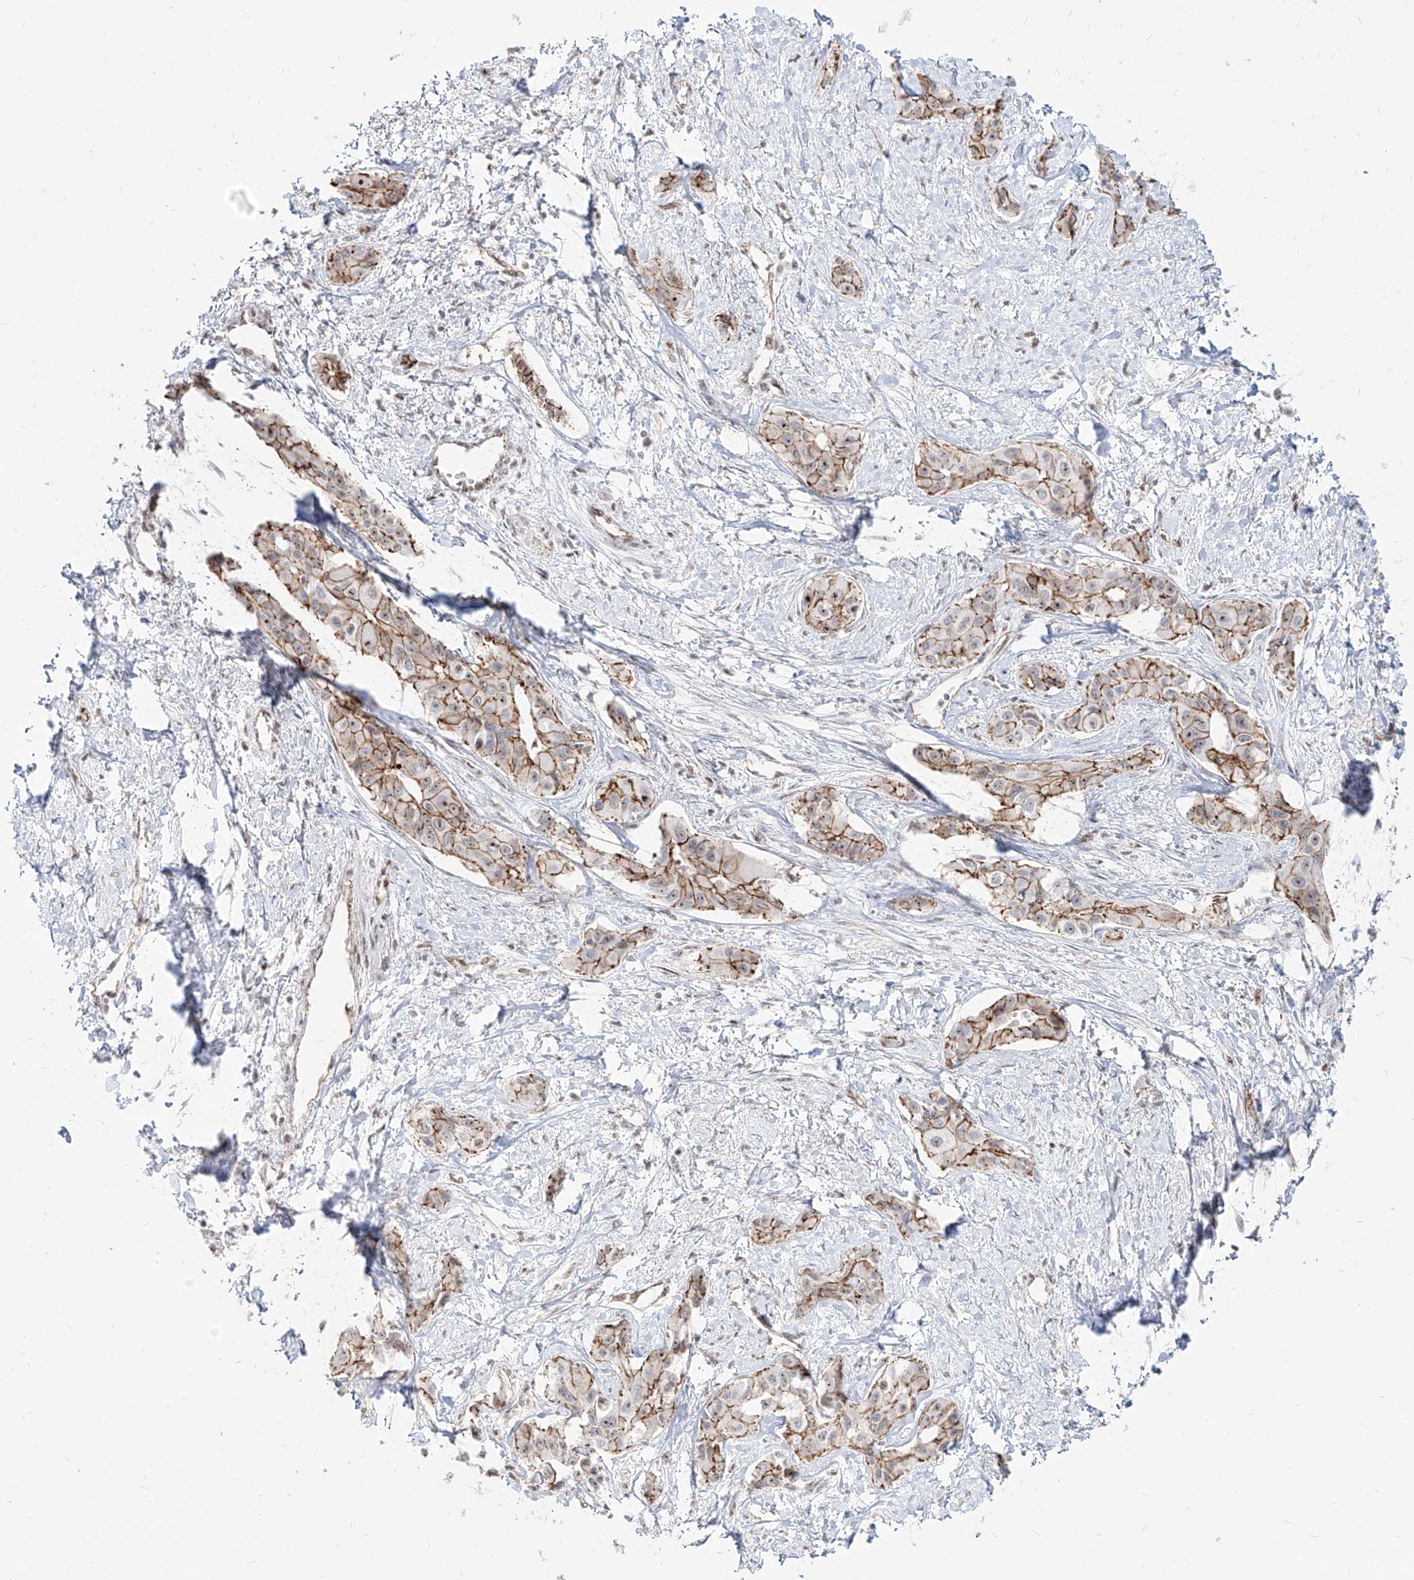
{"staining": {"intensity": "strong", "quantity": "25%-75%", "location": "cytoplasmic/membranous,nuclear"}, "tissue": "liver cancer", "cell_type": "Tumor cells", "image_type": "cancer", "snomed": [{"axis": "morphology", "description": "Cholangiocarcinoma"}, {"axis": "topography", "description": "Liver"}], "caption": "Immunohistochemistry staining of liver cholangiocarcinoma, which demonstrates high levels of strong cytoplasmic/membranous and nuclear expression in approximately 25%-75% of tumor cells indicating strong cytoplasmic/membranous and nuclear protein positivity. The staining was performed using DAB (brown) for protein detection and nuclei were counterstained in hematoxylin (blue).", "gene": "ZNF710", "patient": {"sex": "male", "age": 59}}